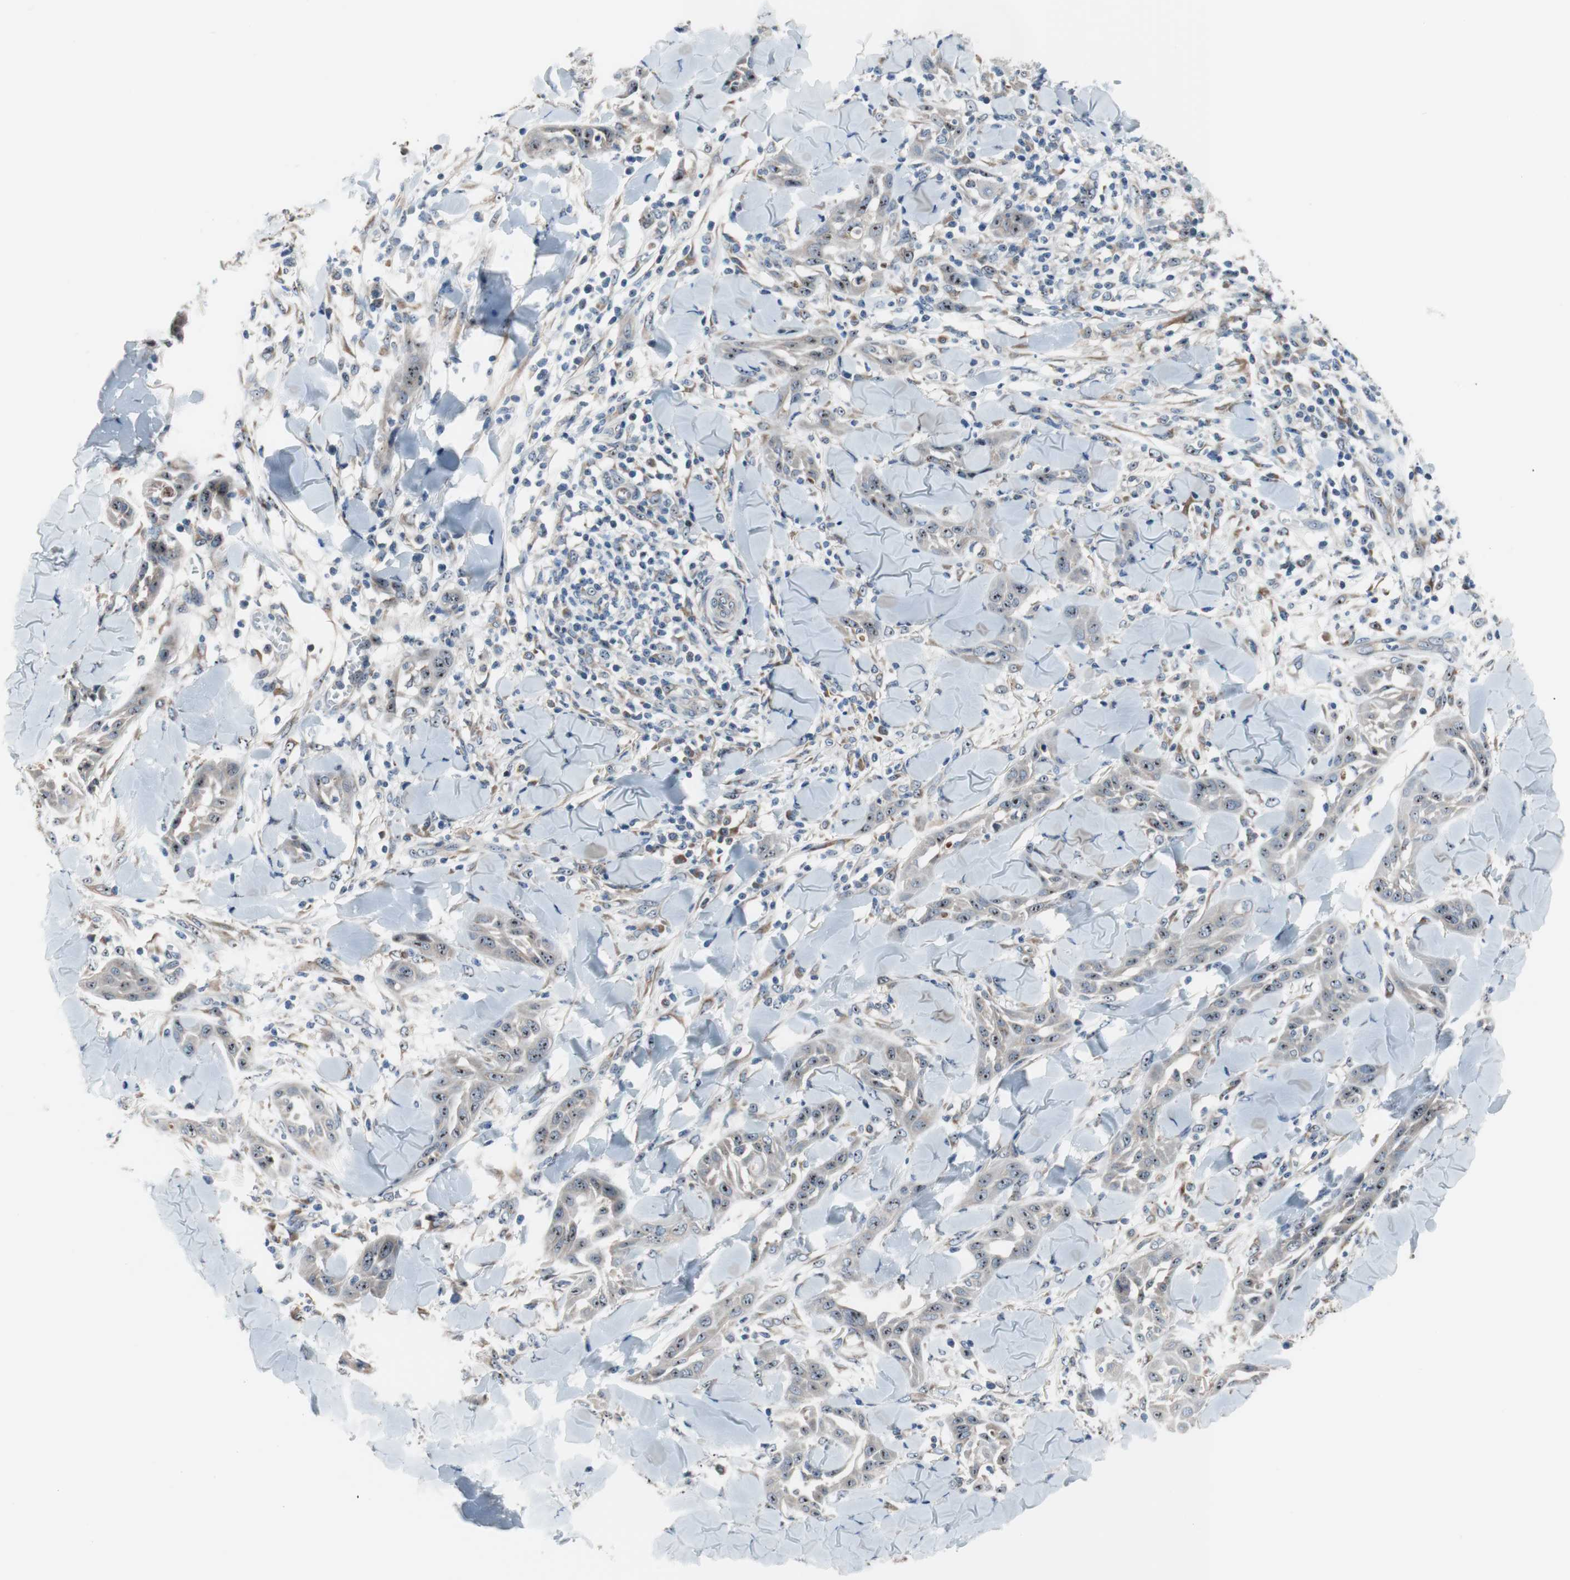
{"staining": {"intensity": "weak", "quantity": ">75%", "location": "cytoplasmic/membranous"}, "tissue": "skin cancer", "cell_type": "Tumor cells", "image_type": "cancer", "snomed": [{"axis": "morphology", "description": "Squamous cell carcinoma, NOS"}, {"axis": "topography", "description": "Skin"}], "caption": "The immunohistochemical stain labels weak cytoplasmic/membranous expression in tumor cells of skin cancer tissue. (DAB IHC with brightfield microscopy, high magnification).", "gene": "TMED7", "patient": {"sex": "male", "age": 24}}